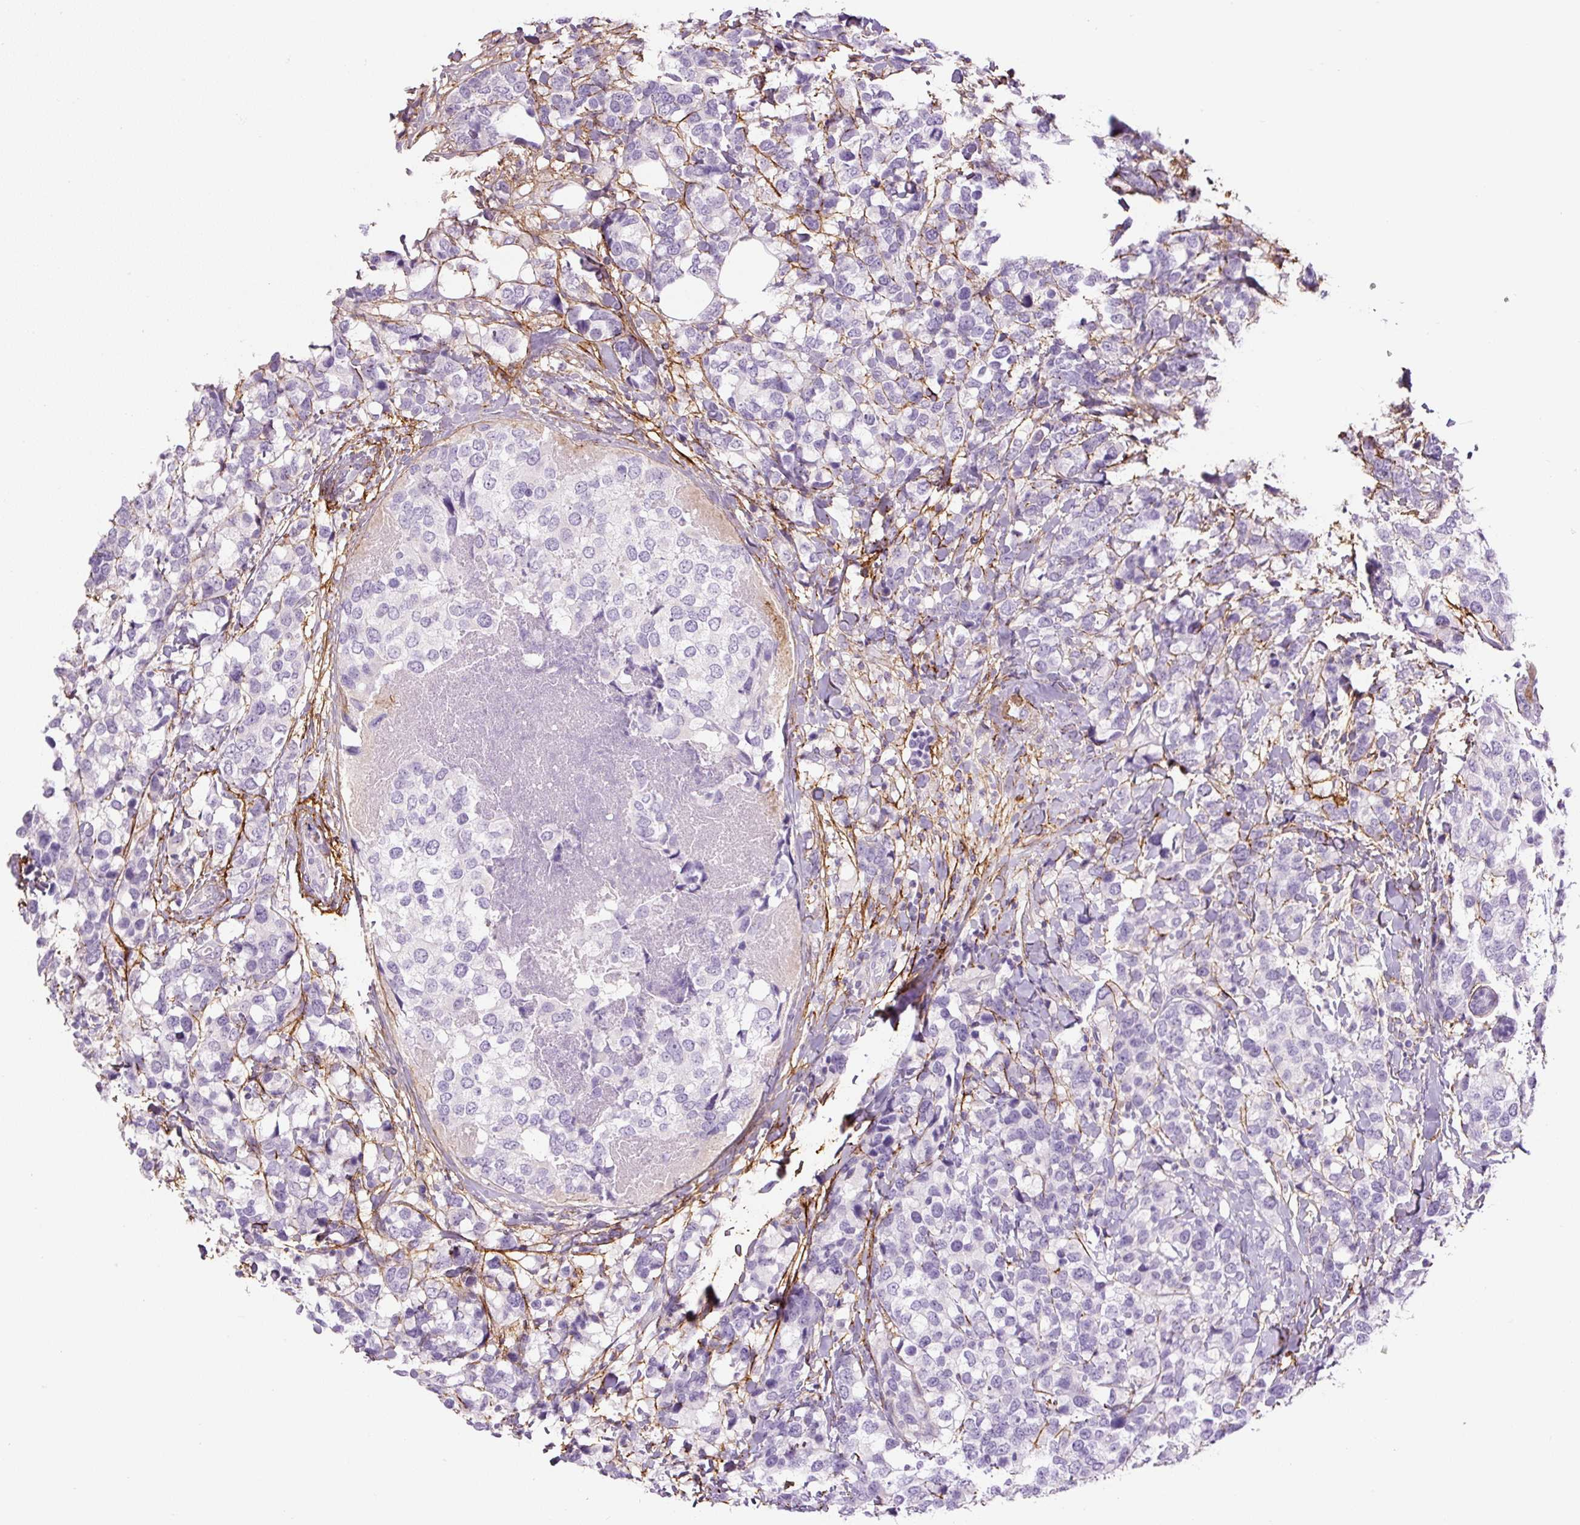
{"staining": {"intensity": "negative", "quantity": "none", "location": "none"}, "tissue": "breast cancer", "cell_type": "Tumor cells", "image_type": "cancer", "snomed": [{"axis": "morphology", "description": "Lobular carcinoma"}, {"axis": "topography", "description": "Breast"}], "caption": "The histopathology image displays no significant expression in tumor cells of breast cancer (lobular carcinoma).", "gene": "FBN1", "patient": {"sex": "female", "age": 59}}